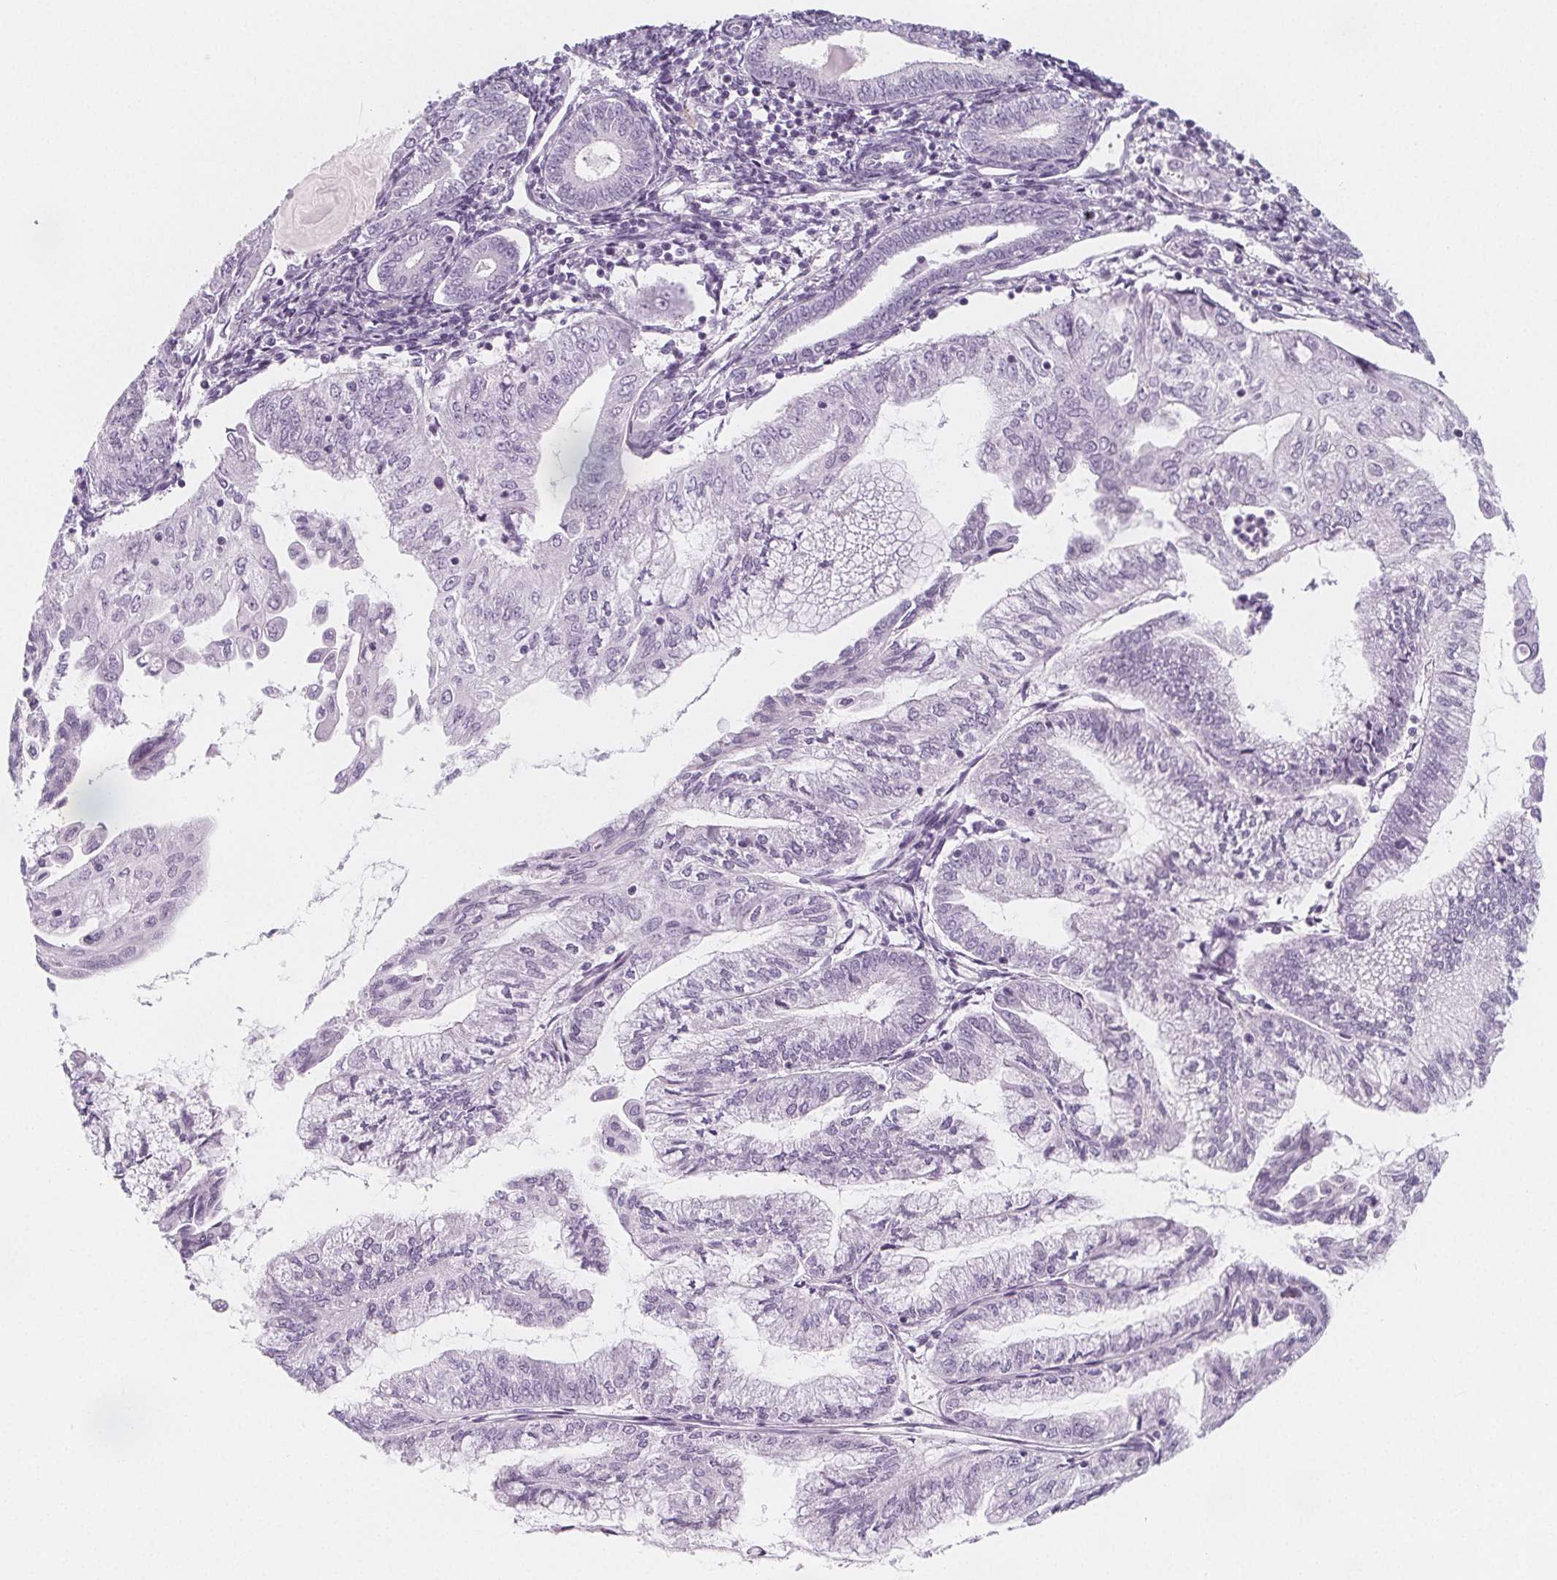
{"staining": {"intensity": "negative", "quantity": "none", "location": "none"}, "tissue": "endometrial cancer", "cell_type": "Tumor cells", "image_type": "cancer", "snomed": [{"axis": "morphology", "description": "Adenocarcinoma, NOS"}, {"axis": "topography", "description": "Endometrium"}], "caption": "This is an immunohistochemistry histopathology image of endometrial adenocarcinoma. There is no expression in tumor cells.", "gene": "IL17C", "patient": {"sex": "female", "age": 55}}